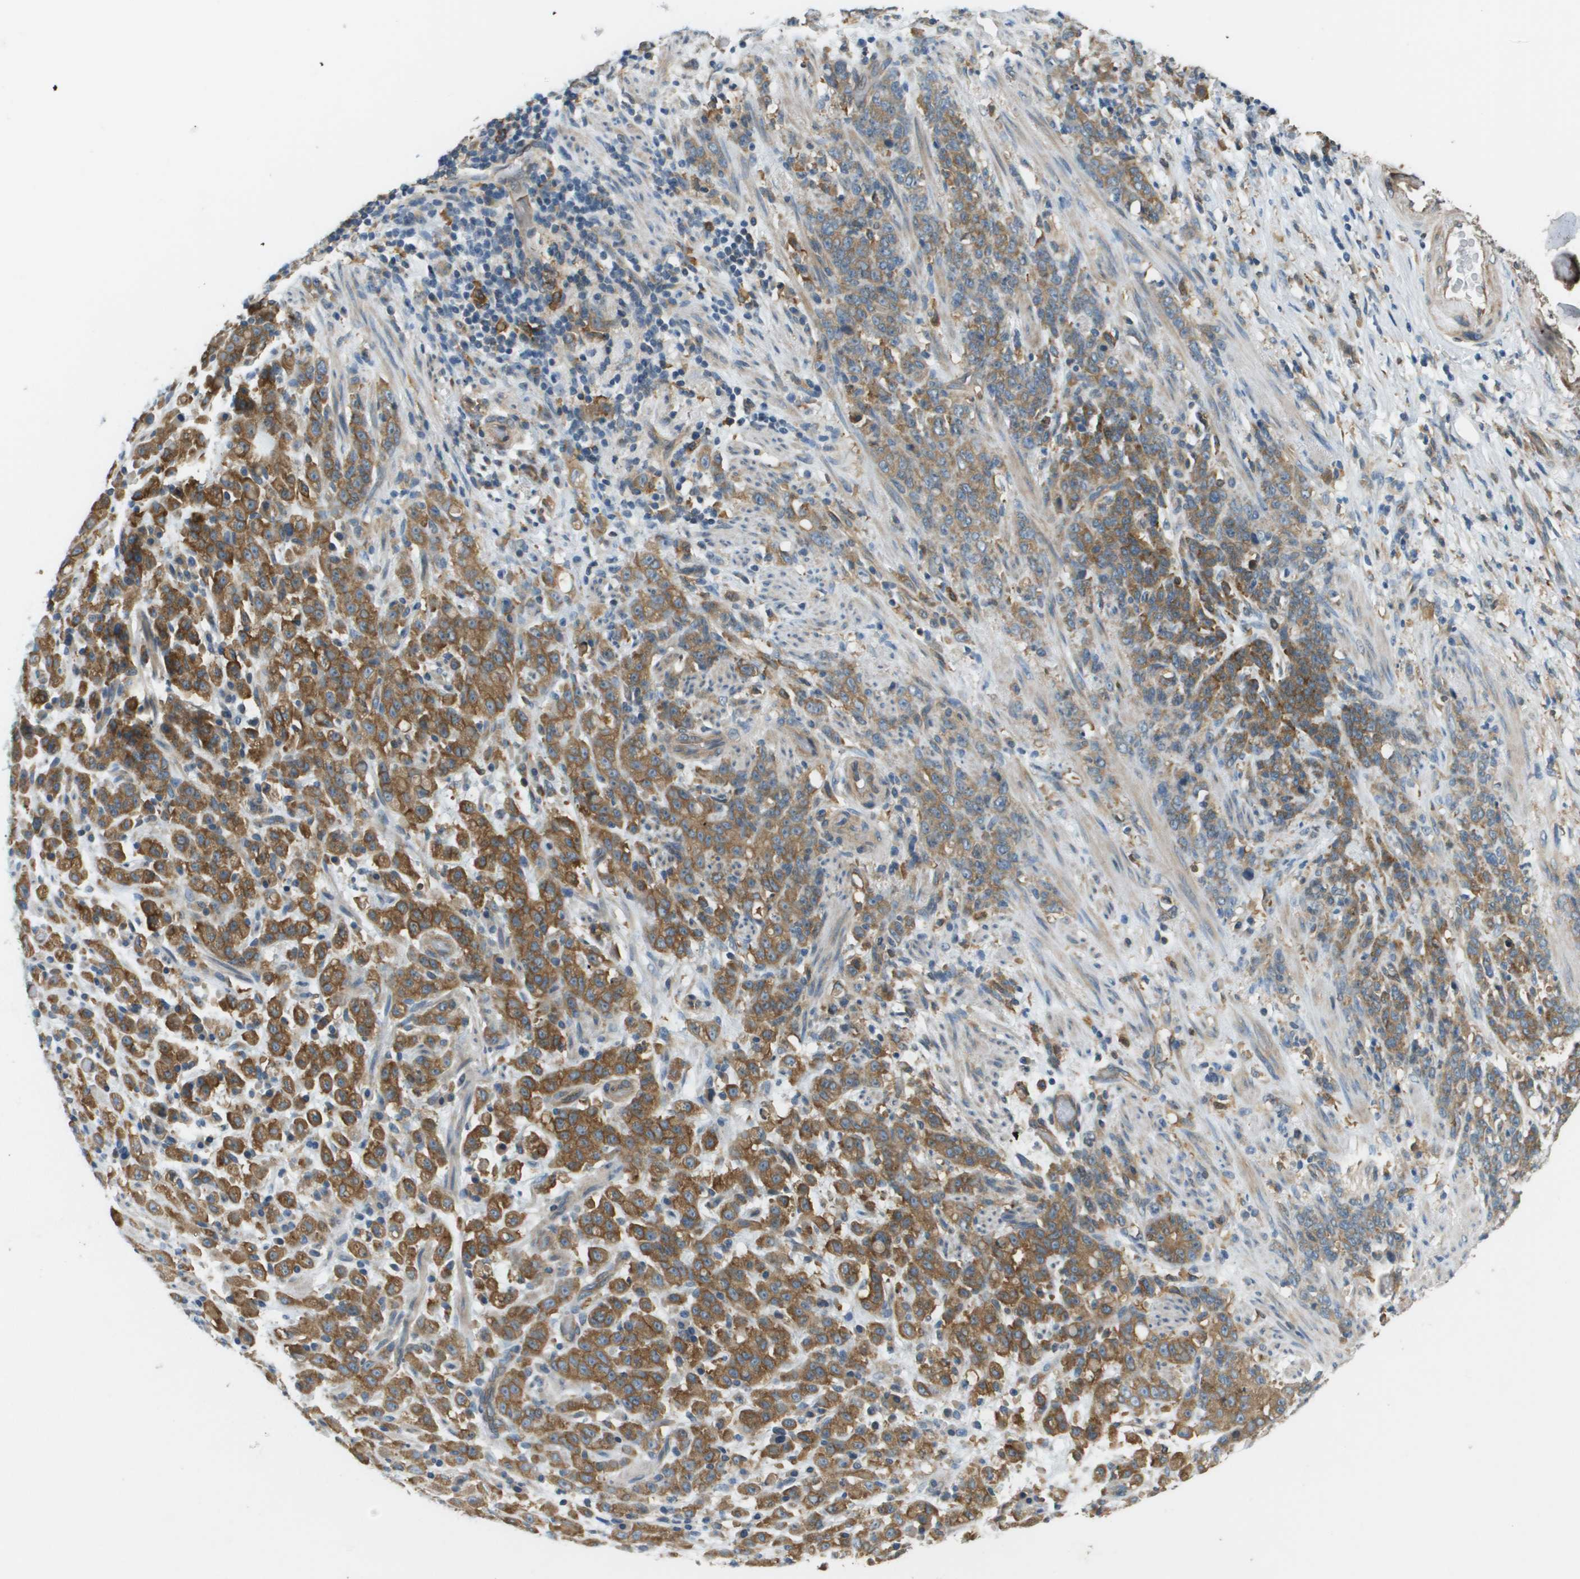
{"staining": {"intensity": "moderate", "quantity": ">75%", "location": "cytoplasmic/membranous"}, "tissue": "stomach cancer", "cell_type": "Tumor cells", "image_type": "cancer", "snomed": [{"axis": "morphology", "description": "Adenocarcinoma, NOS"}, {"axis": "topography", "description": "Stomach, lower"}], "caption": "A medium amount of moderate cytoplasmic/membranous positivity is identified in about >75% of tumor cells in stomach cancer tissue.", "gene": "CORO1B", "patient": {"sex": "male", "age": 88}}